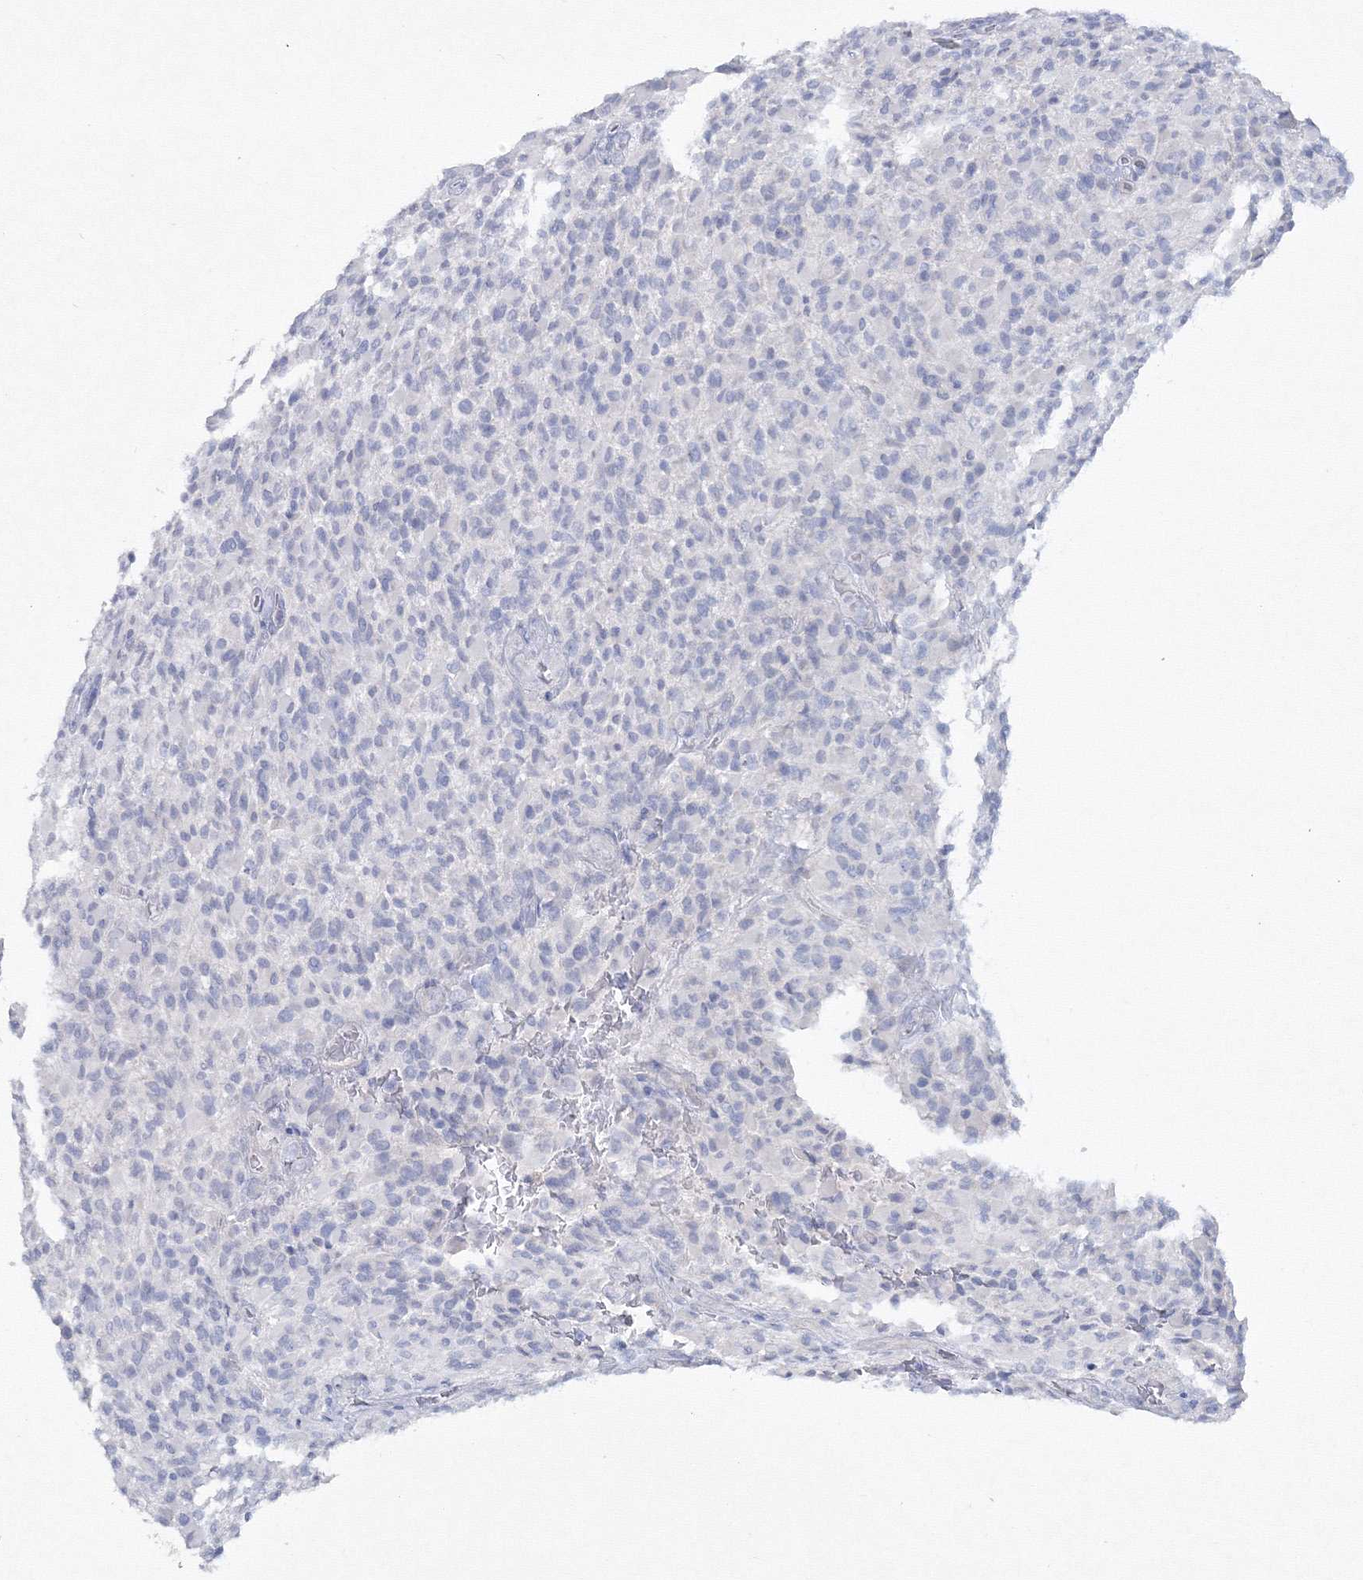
{"staining": {"intensity": "negative", "quantity": "none", "location": "none"}, "tissue": "glioma", "cell_type": "Tumor cells", "image_type": "cancer", "snomed": [{"axis": "morphology", "description": "Glioma, malignant, High grade"}, {"axis": "topography", "description": "Brain"}], "caption": "Immunohistochemistry of human high-grade glioma (malignant) displays no expression in tumor cells.", "gene": "GCKR", "patient": {"sex": "male", "age": 71}}